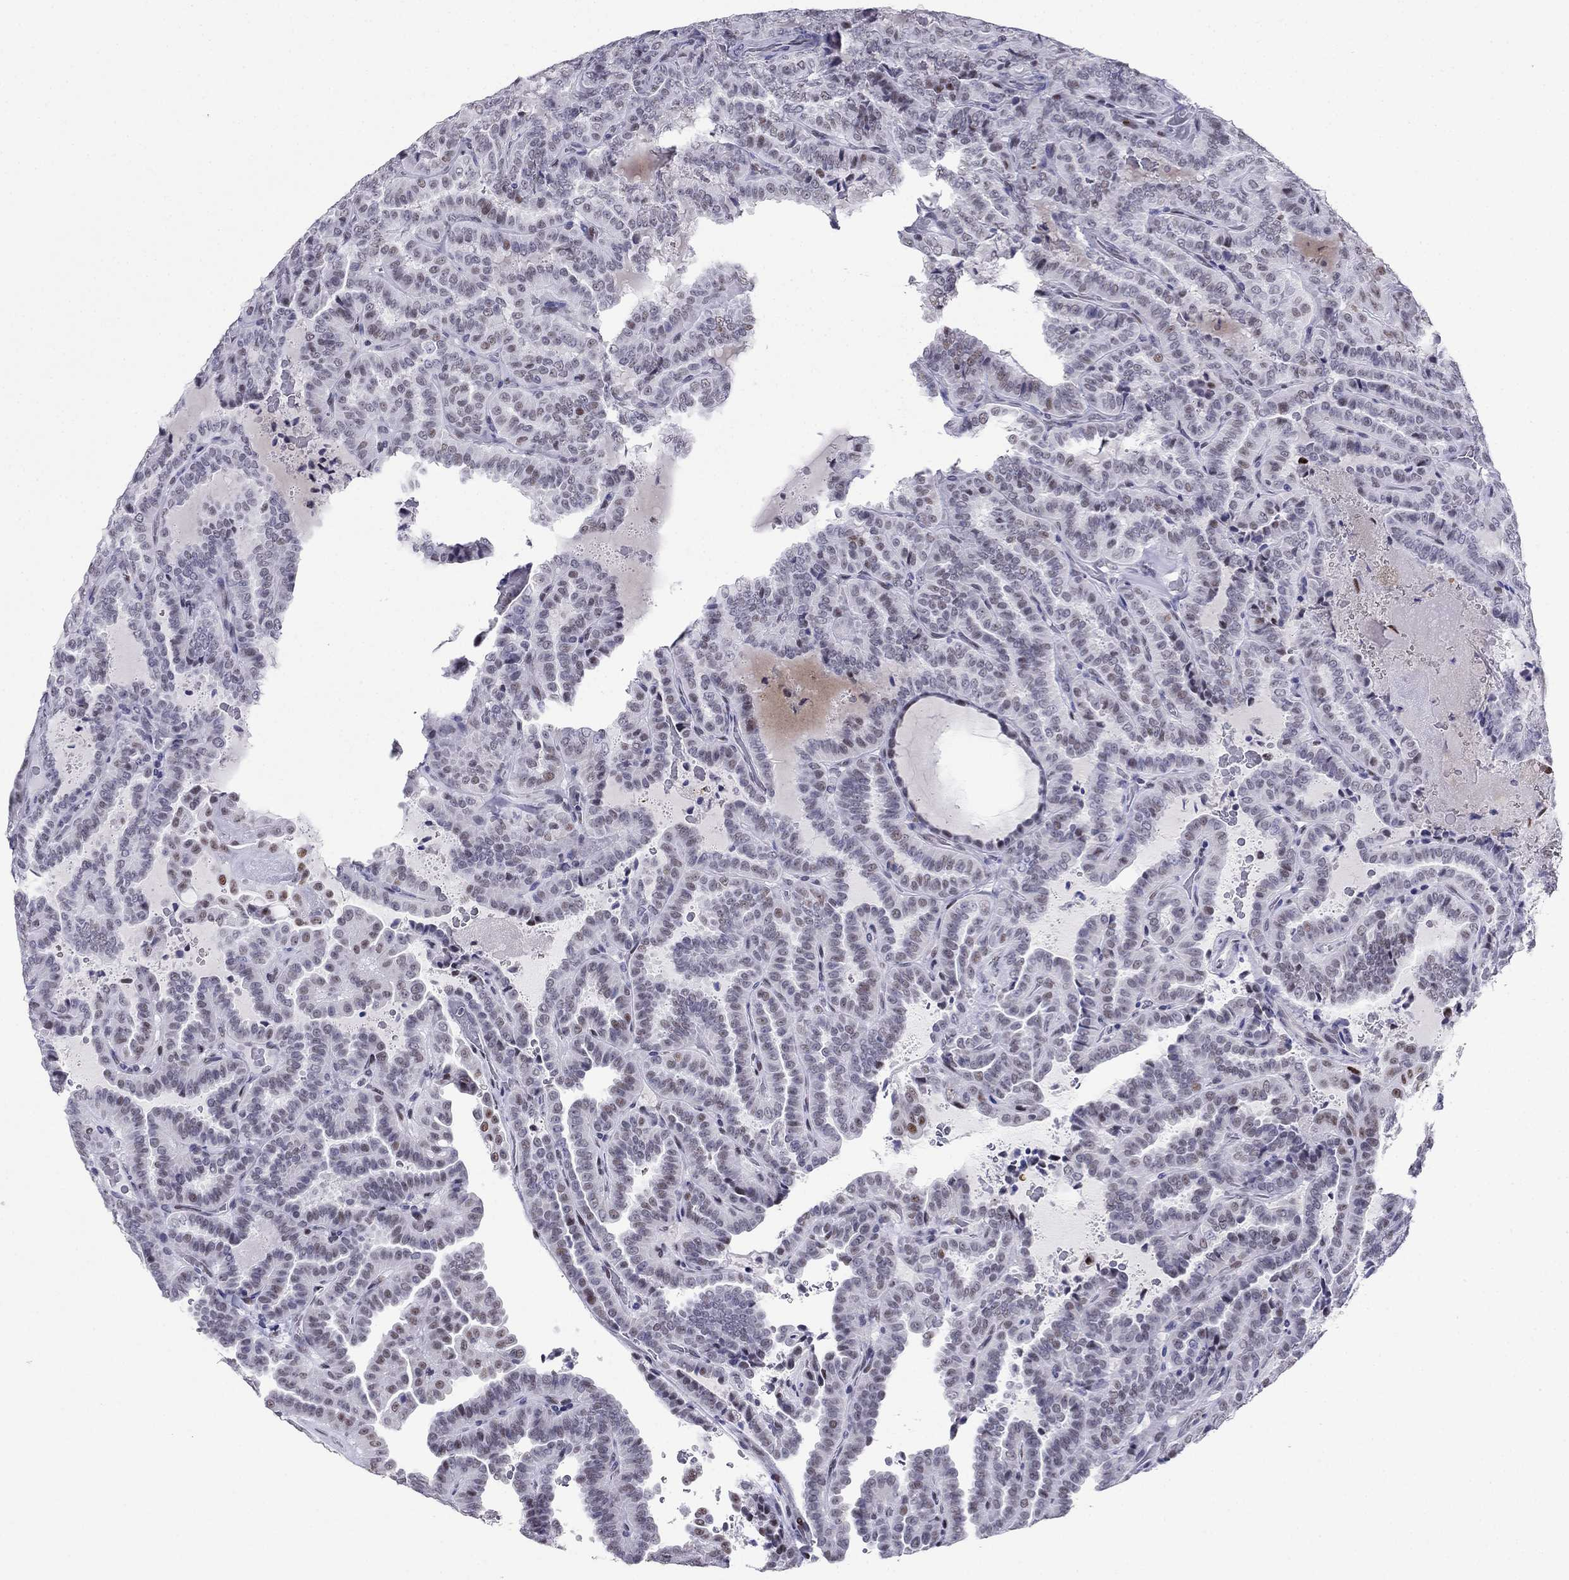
{"staining": {"intensity": "moderate", "quantity": "<25%", "location": "nuclear"}, "tissue": "thyroid cancer", "cell_type": "Tumor cells", "image_type": "cancer", "snomed": [{"axis": "morphology", "description": "Papillary adenocarcinoma, NOS"}, {"axis": "topography", "description": "Thyroid gland"}], "caption": "A brown stain highlights moderate nuclear staining of a protein in thyroid cancer tumor cells. Immunohistochemistry stains the protein of interest in brown and the nuclei are stained blue.", "gene": "PPM1G", "patient": {"sex": "female", "age": 39}}